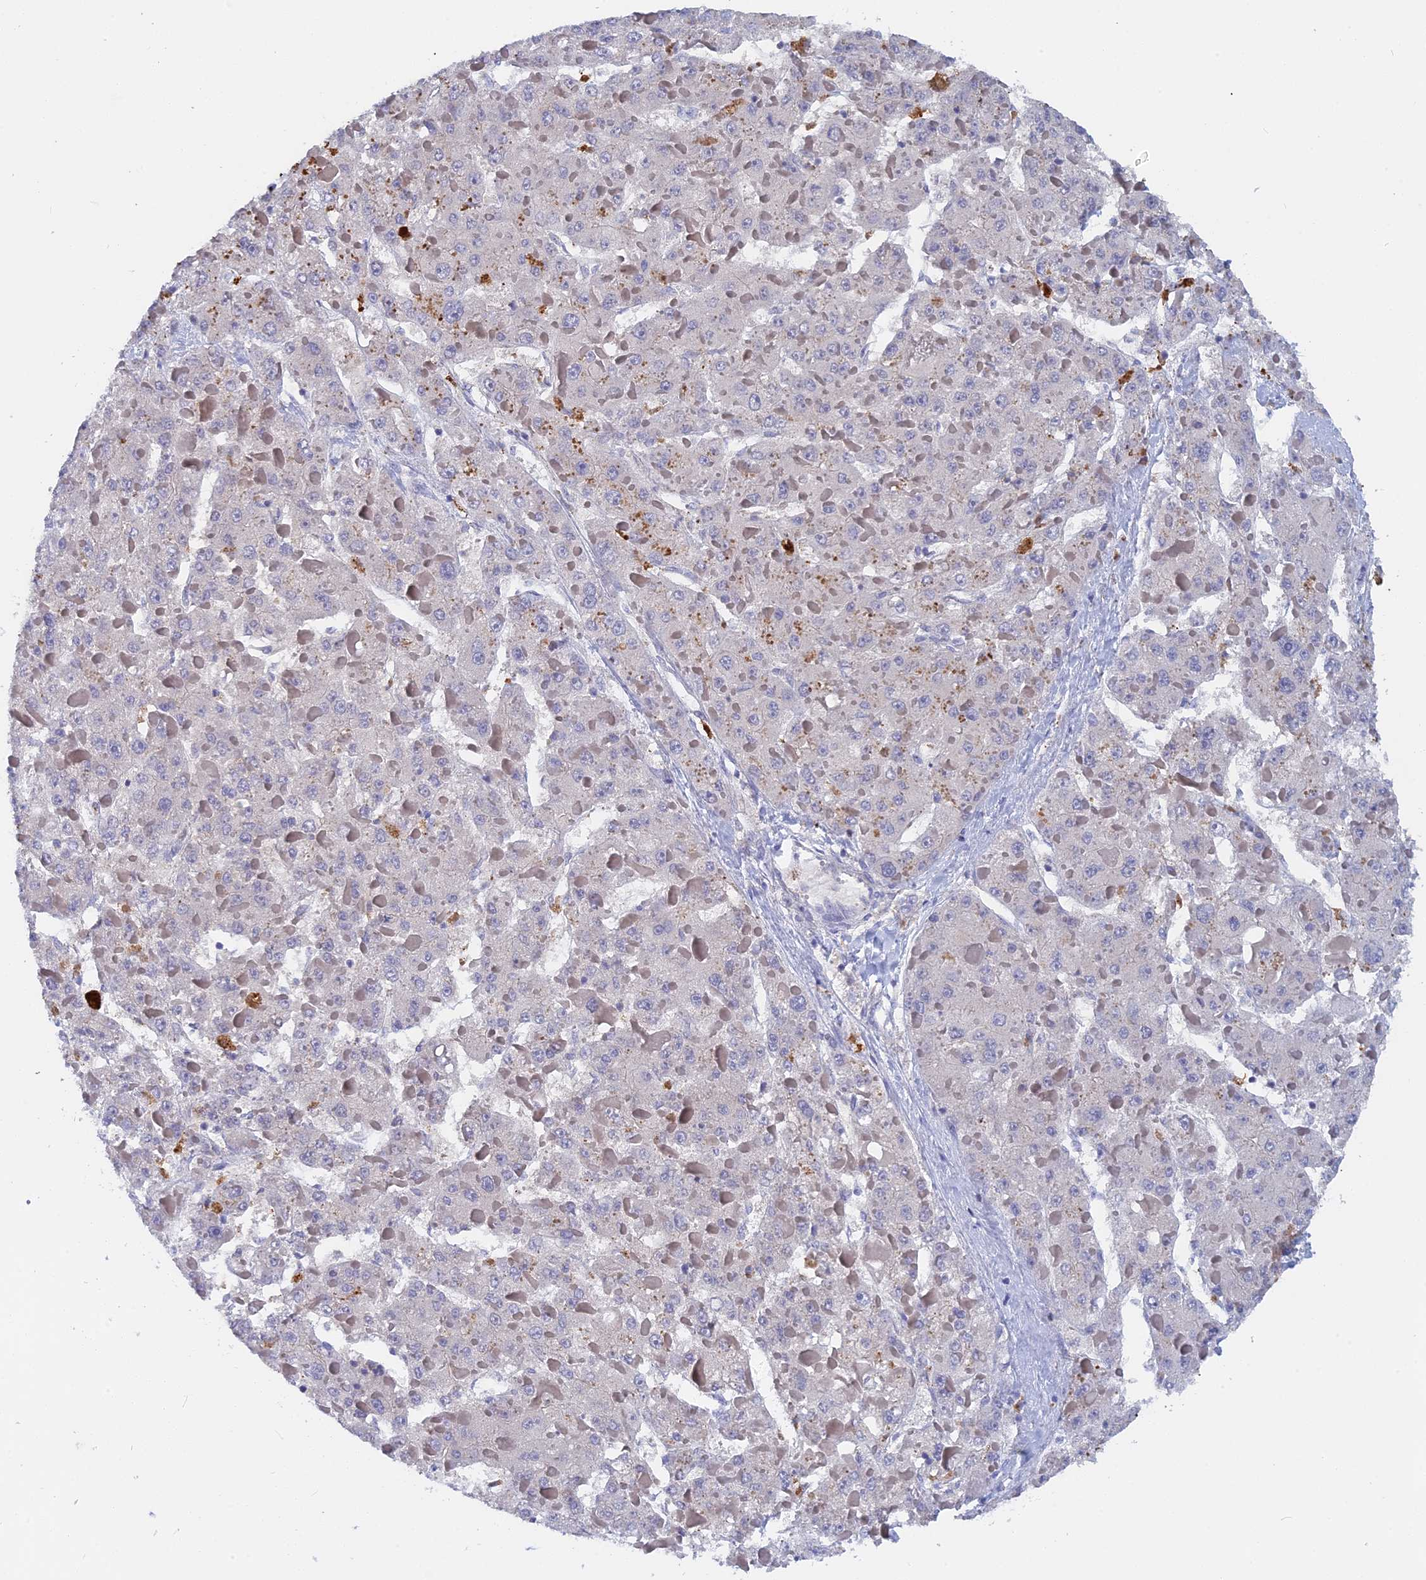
{"staining": {"intensity": "negative", "quantity": "none", "location": "none"}, "tissue": "liver cancer", "cell_type": "Tumor cells", "image_type": "cancer", "snomed": [{"axis": "morphology", "description": "Carcinoma, Hepatocellular, NOS"}, {"axis": "topography", "description": "Liver"}], "caption": "A photomicrograph of human liver cancer is negative for staining in tumor cells.", "gene": "ACP7", "patient": {"sex": "female", "age": 73}}